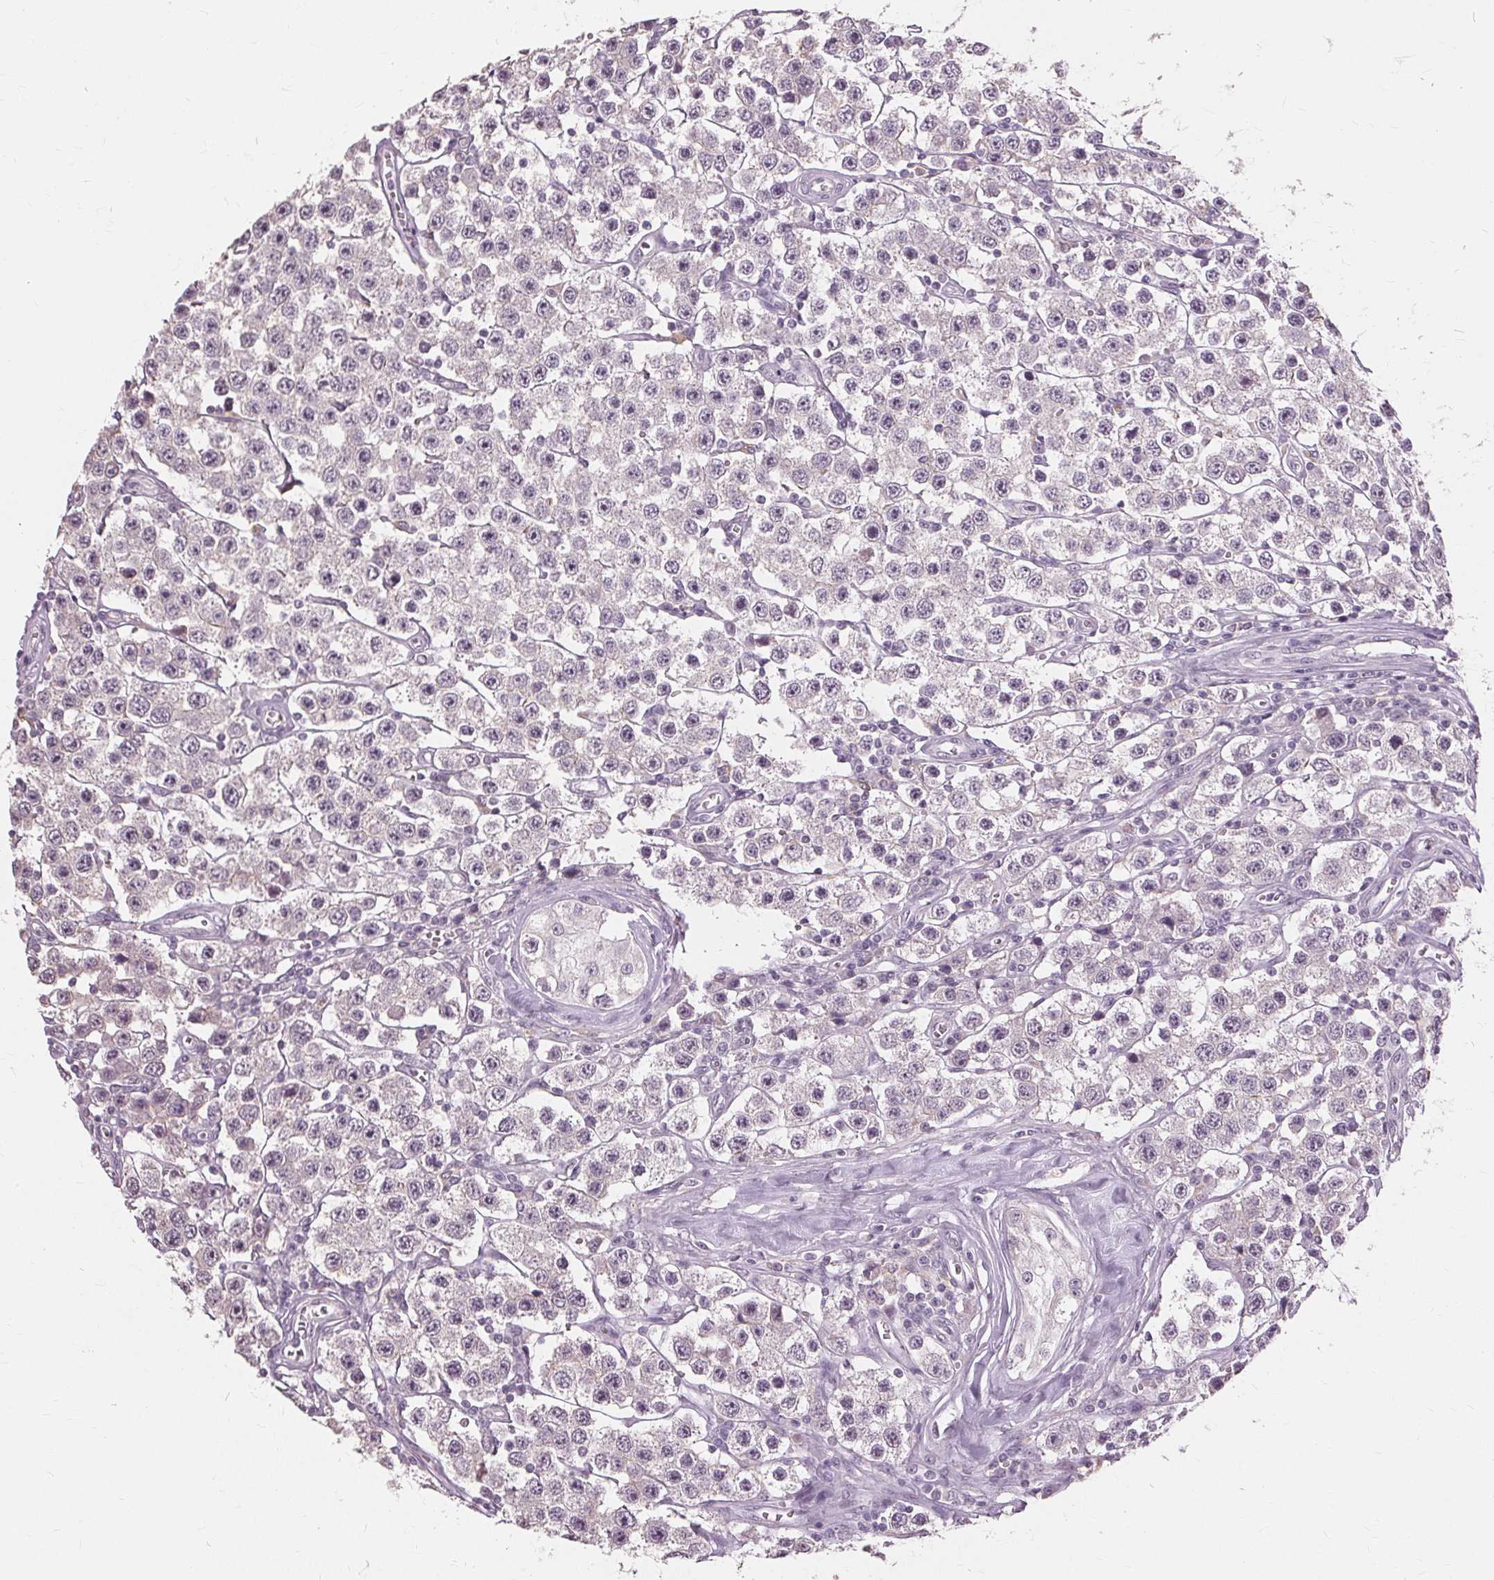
{"staining": {"intensity": "negative", "quantity": "none", "location": "none"}, "tissue": "testis cancer", "cell_type": "Tumor cells", "image_type": "cancer", "snomed": [{"axis": "morphology", "description": "Seminoma, NOS"}, {"axis": "topography", "description": "Testis"}], "caption": "Testis seminoma was stained to show a protein in brown. There is no significant positivity in tumor cells. (DAB immunohistochemistry visualized using brightfield microscopy, high magnification).", "gene": "SIGLEC6", "patient": {"sex": "male", "age": 34}}